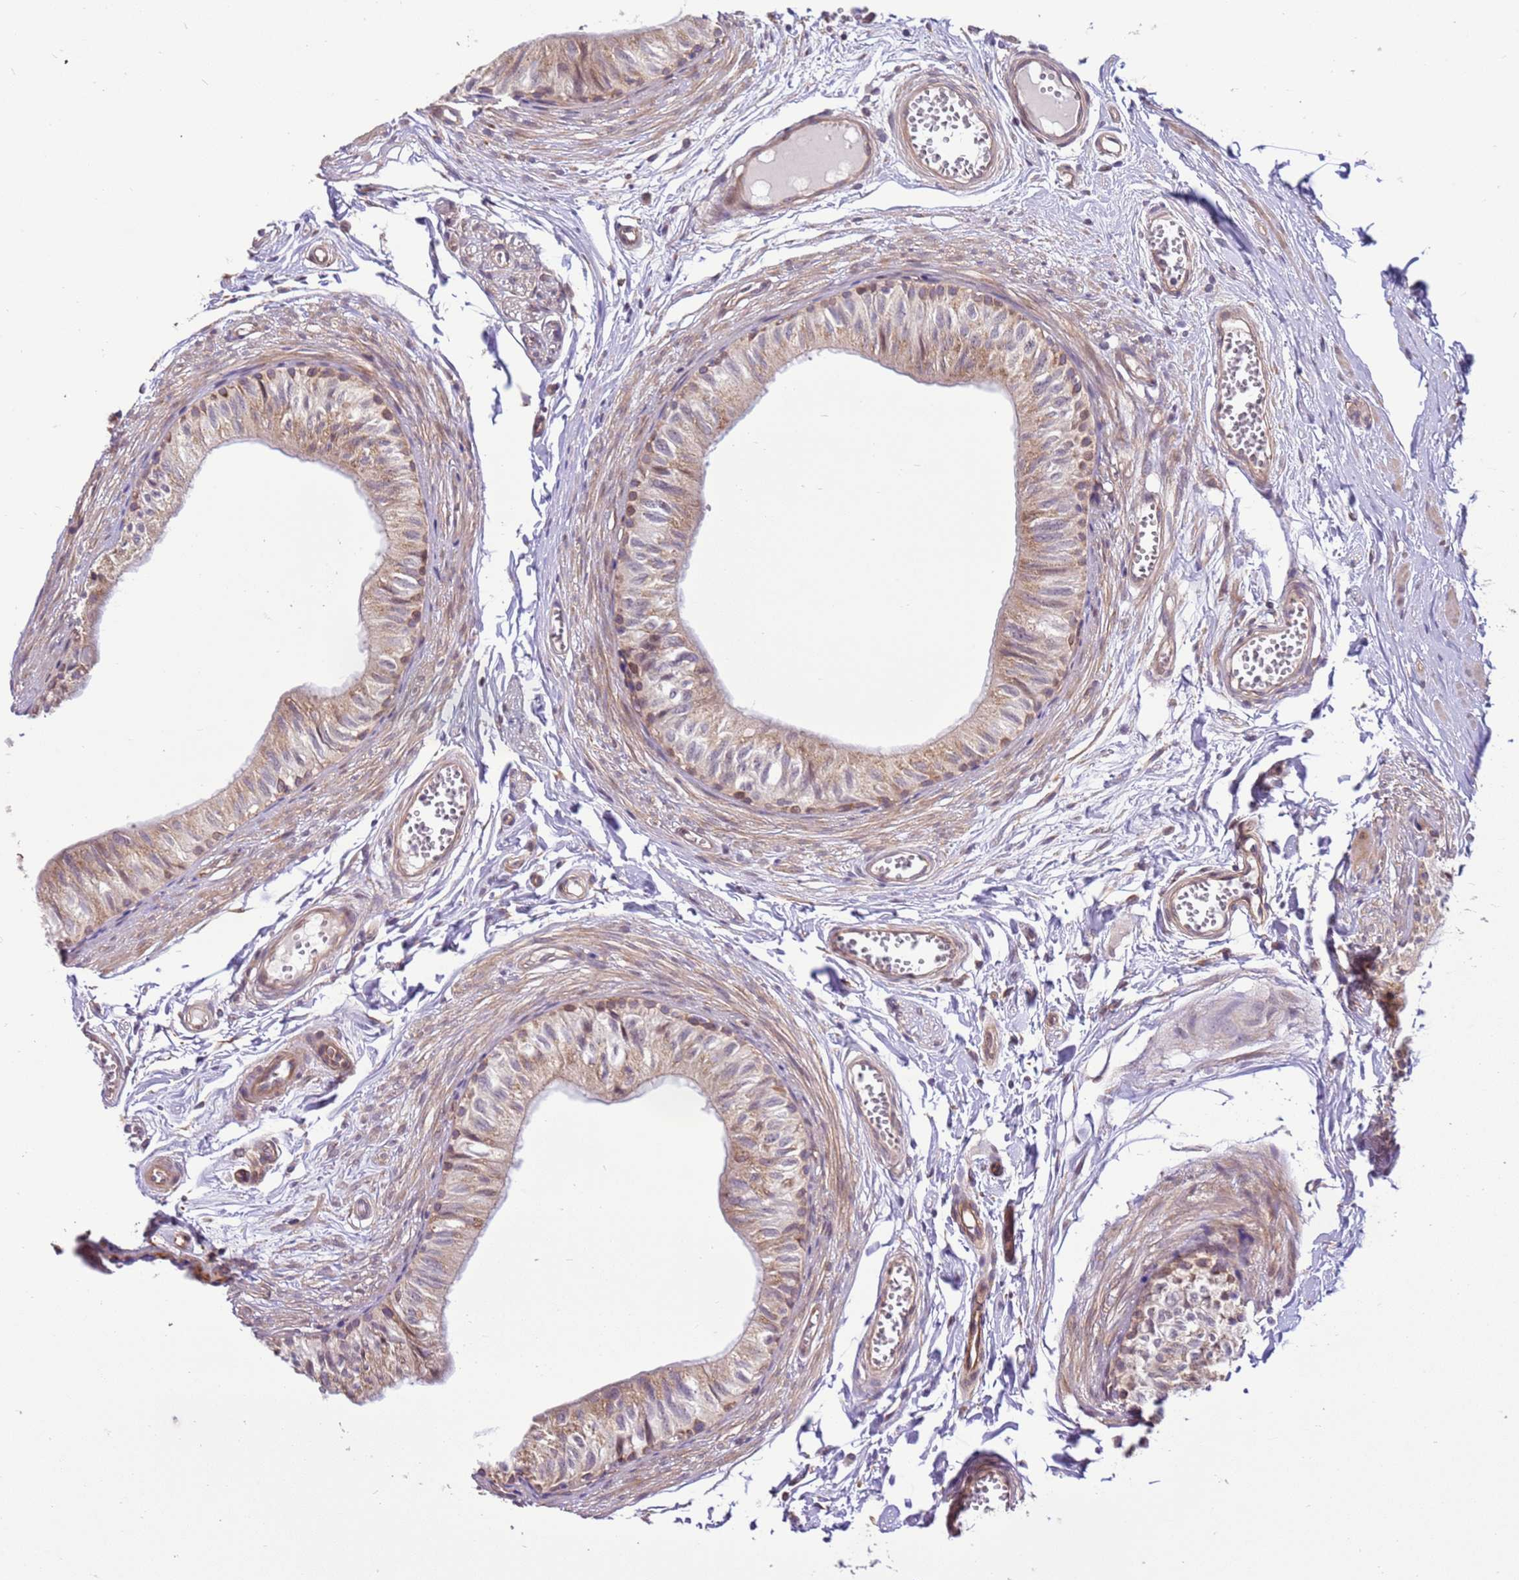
{"staining": {"intensity": "moderate", "quantity": ">75%", "location": "cytoplasmic/membranous"}, "tissue": "epididymis", "cell_type": "Glandular cells", "image_type": "normal", "snomed": [{"axis": "morphology", "description": "Normal tissue, NOS"}, {"axis": "topography", "description": "Epididymis"}], "caption": "DAB immunohistochemical staining of benign human epididymis shows moderate cytoplasmic/membranous protein staining in approximately >75% of glandular cells. The staining was performed using DAB (3,3'-diaminobenzidine) to visualize the protein expression in brown, while the nuclei were stained in blue with hematoxylin (Magnification: 20x).", "gene": "SCARA3", "patient": {"sex": "male", "age": 37}}